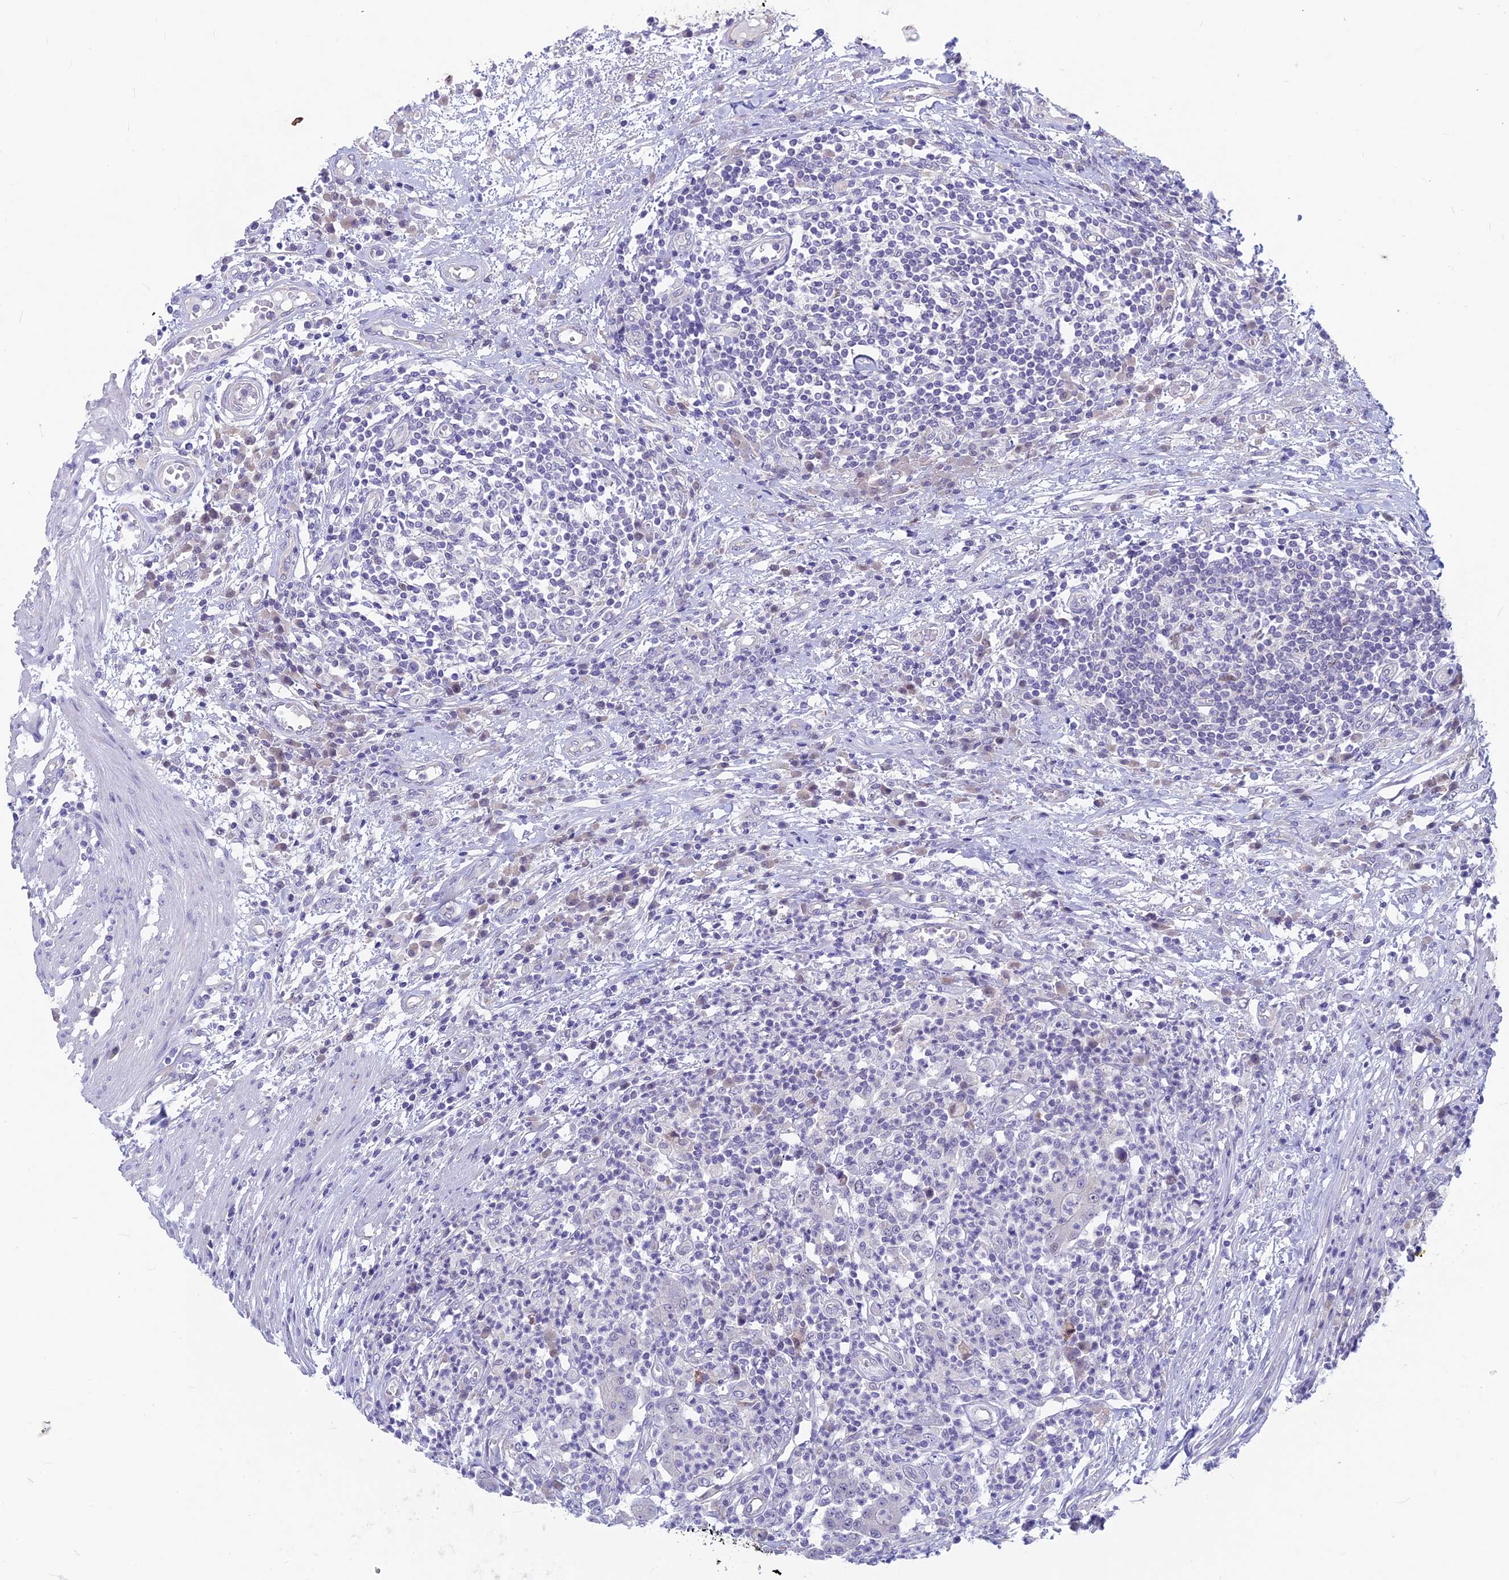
{"staining": {"intensity": "negative", "quantity": "none", "location": "none"}, "tissue": "colorectal cancer", "cell_type": "Tumor cells", "image_type": "cancer", "snomed": [{"axis": "morphology", "description": "Adenocarcinoma, NOS"}, {"axis": "topography", "description": "Colon"}], "caption": "This photomicrograph is of colorectal cancer stained with immunohistochemistry (IHC) to label a protein in brown with the nuclei are counter-stained blue. There is no positivity in tumor cells. Brightfield microscopy of immunohistochemistry stained with DAB (brown) and hematoxylin (blue), captured at high magnification.", "gene": "SNTN", "patient": {"sex": "male", "age": 83}}